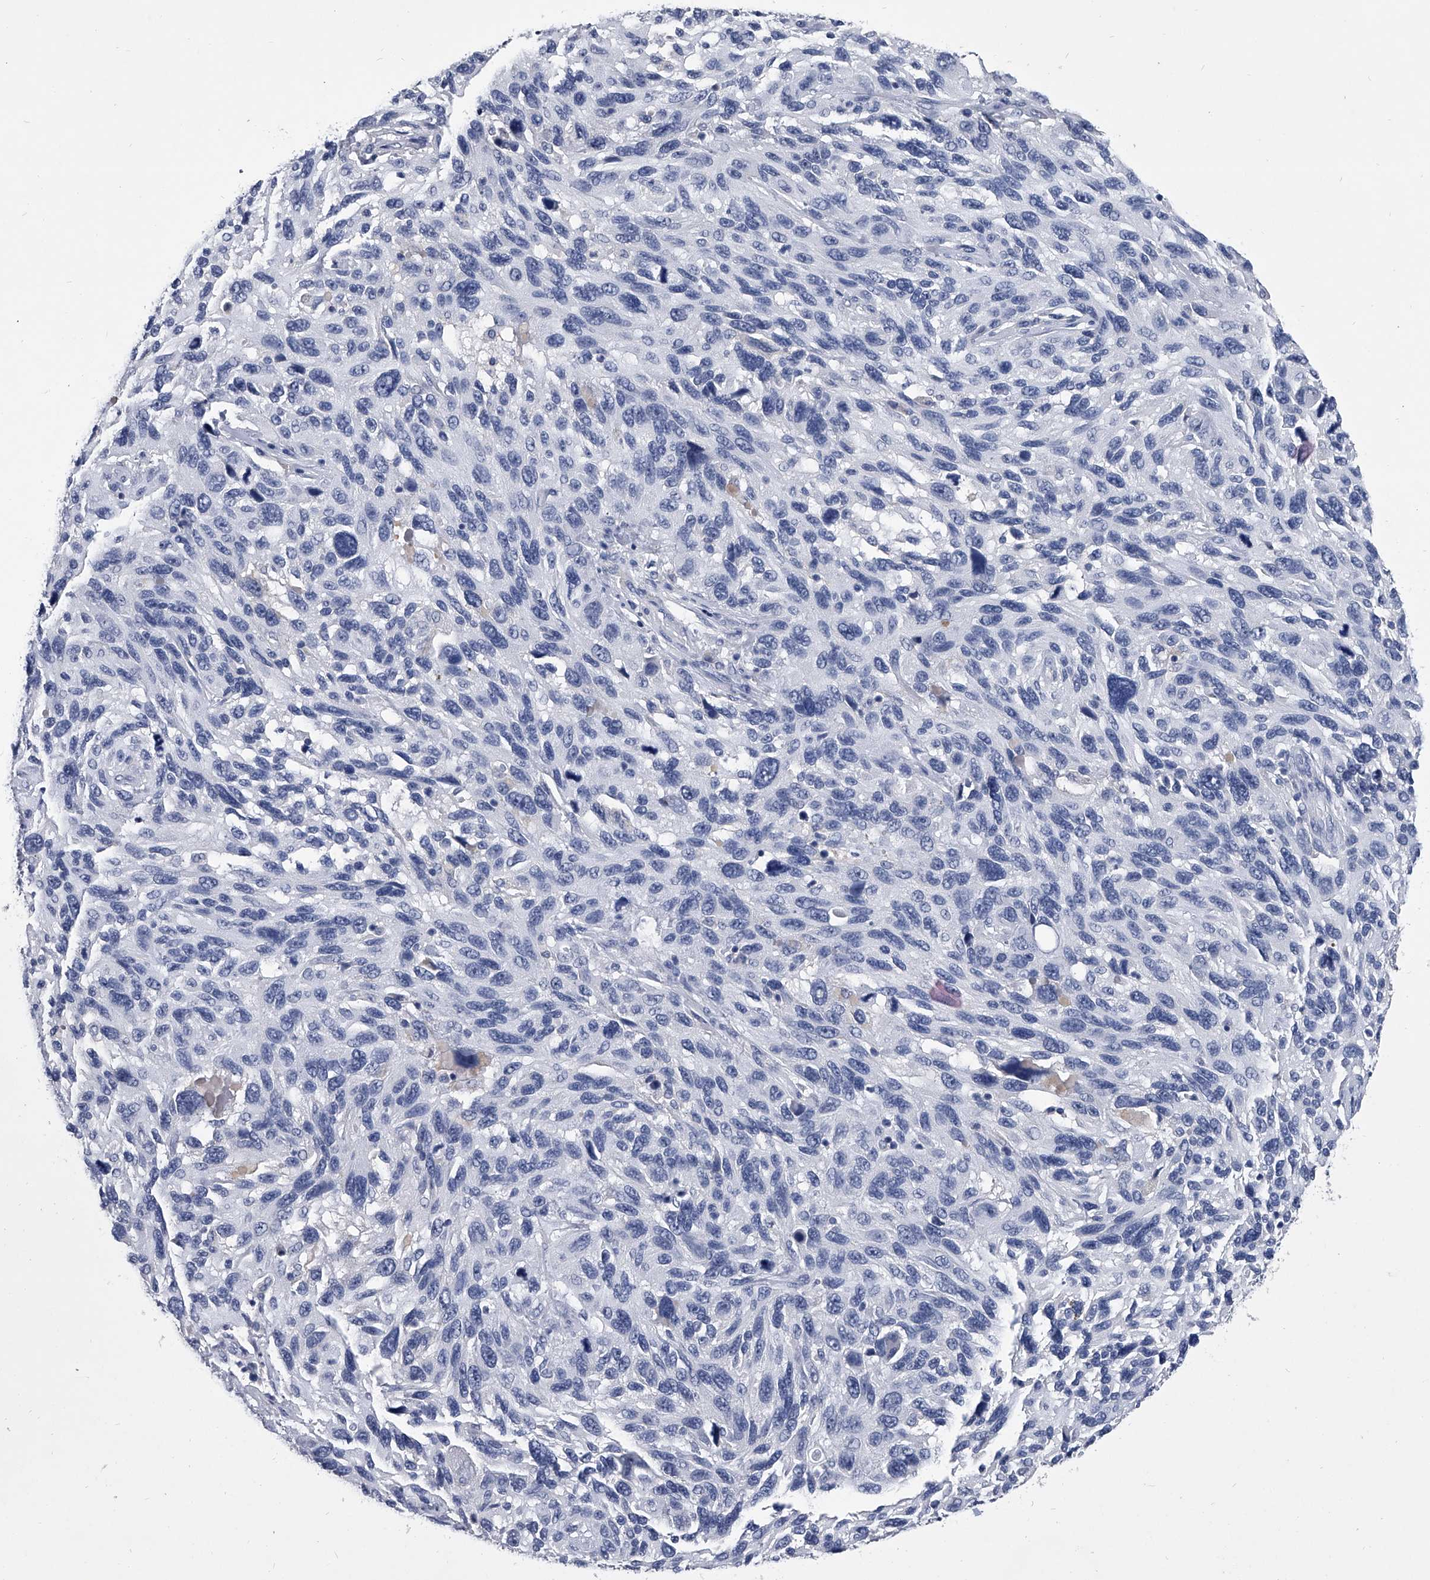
{"staining": {"intensity": "negative", "quantity": "none", "location": "none"}, "tissue": "melanoma", "cell_type": "Tumor cells", "image_type": "cancer", "snomed": [{"axis": "morphology", "description": "Malignant melanoma, NOS"}, {"axis": "topography", "description": "Skin"}], "caption": "A micrograph of human melanoma is negative for staining in tumor cells.", "gene": "BCAS1", "patient": {"sex": "male", "age": 53}}